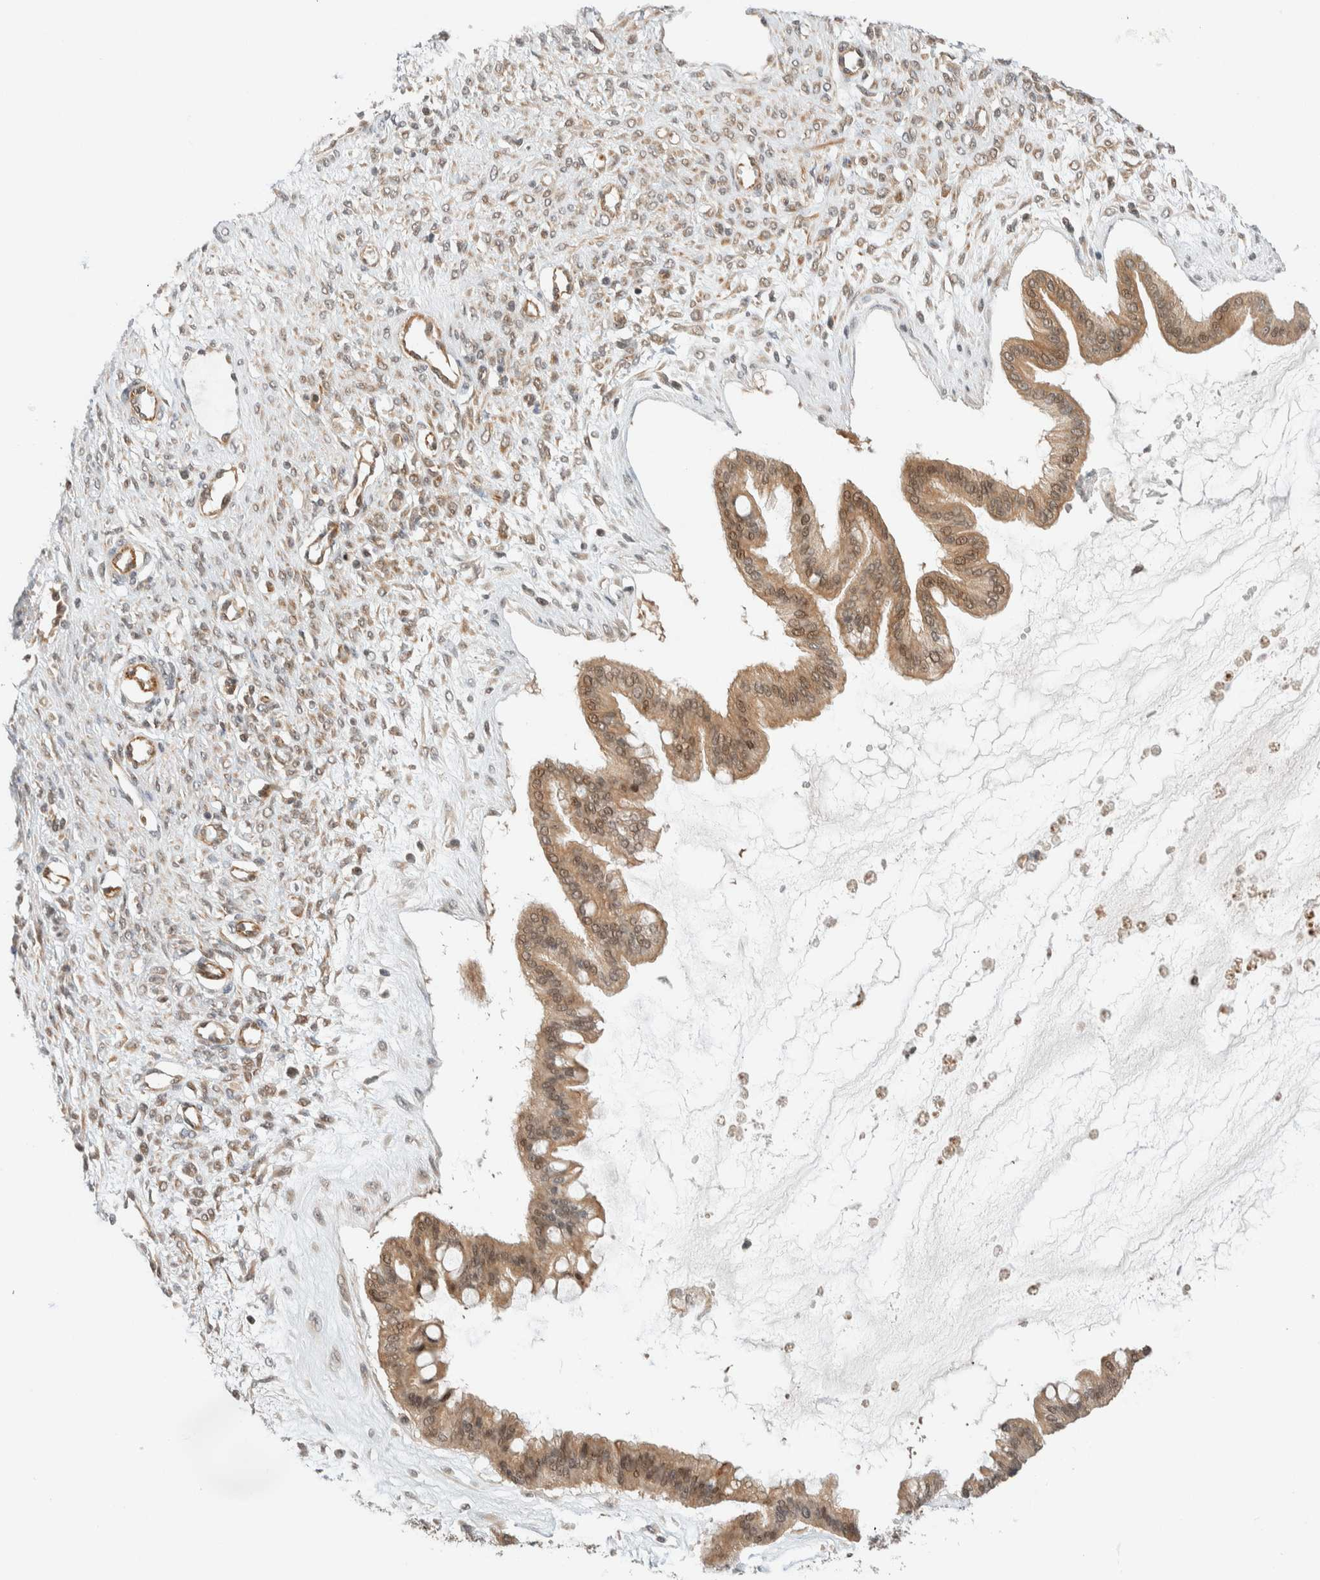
{"staining": {"intensity": "moderate", "quantity": ">75%", "location": "cytoplasmic/membranous,nuclear"}, "tissue": "ovarian cancer", "cell_type": "Tumor cells", "image_type": "cancer", "snomed": [{"axis": "morphology", "description": "Cystadenocarcinoma, mucinous, NOS"}, {"axis": "topography", "description": "Ovary"}], "caption": "Human mucinous cystadenocarcinoma (ovarian) stained for a protein (brown) reveals moderate cytoplasmic/membranous and nuclear positive expression in approximately >75% of tumor cells.", "gene": "C8orf76", "patient": {"sex": "female", "age": 73}}